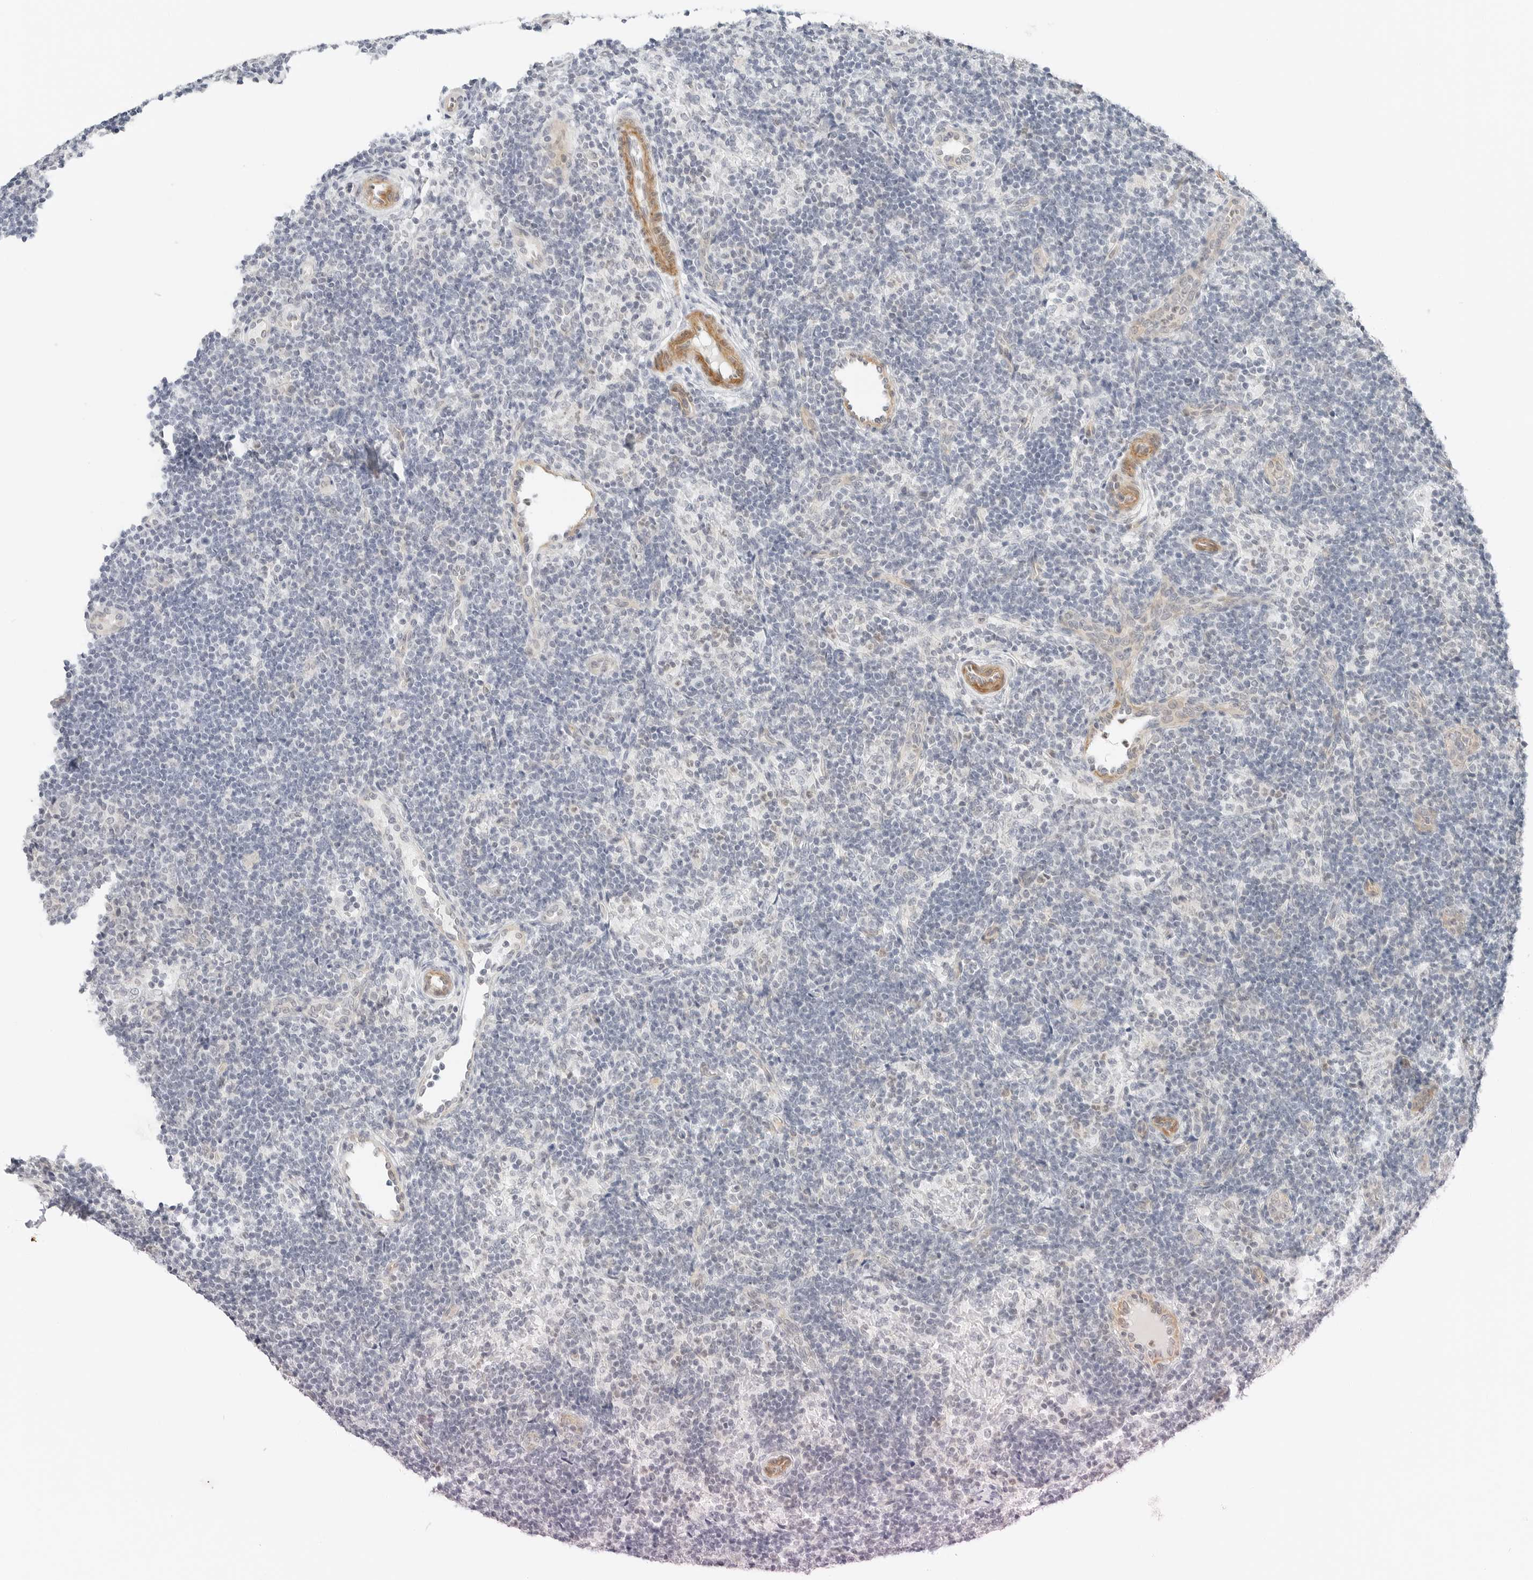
{"staining": {"intensity": "negative", "quantity": "none", "location": "none"}, "tissue": "lymph node", "cell_type": "Germinal center cells", "image_type": "normal", "snomed": [{"axis": "morphology", "description": "Normal tissue, NOS"}, {"axis": "topography", "description": "Lymph node"}], "caption": "This is an IHC micrograph of benign lymph node. There is no staining in germinal center cells.", "gene": "IQCC", "patient": {"sex": "female", "age": 22}}